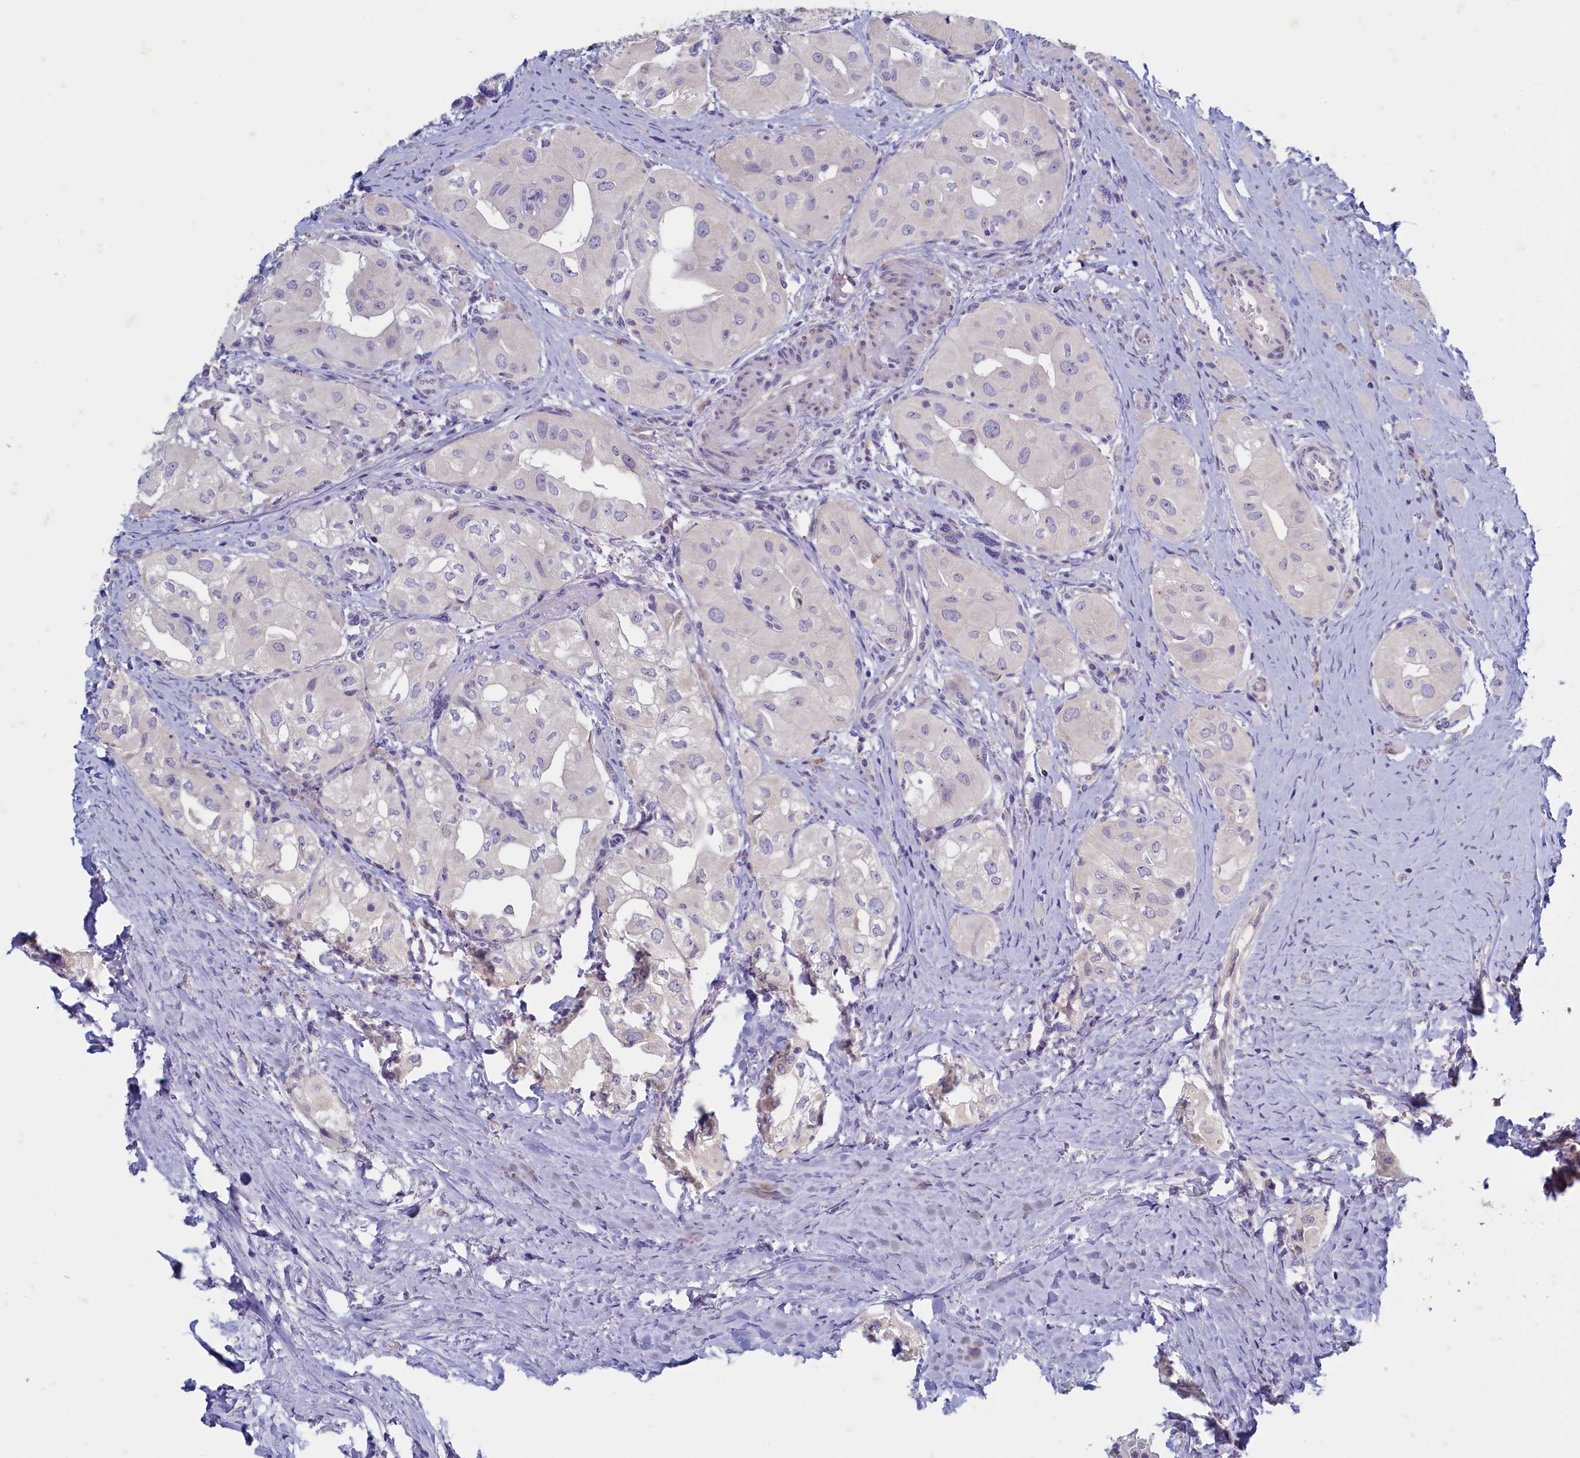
{"staining": {"intensity": "negative", "quantity": "none", "location": "none"}, "tissue": "thyroid cancer", "cell_type": "Tumor cells", "image_type": "cancer", "snomed": [{"axis": "morphology", "description": "Papillary adenocarcinoma, NOS"}, {"axis": "topography", "description": "Thyroid gland"}], "caption": "Tumor cells are negative for protein expression in human thyroid cancer (papillary adenocarcinoma).", "gene": "MAP1LC3A", "patient": {"sex": "female", "age": 59}}